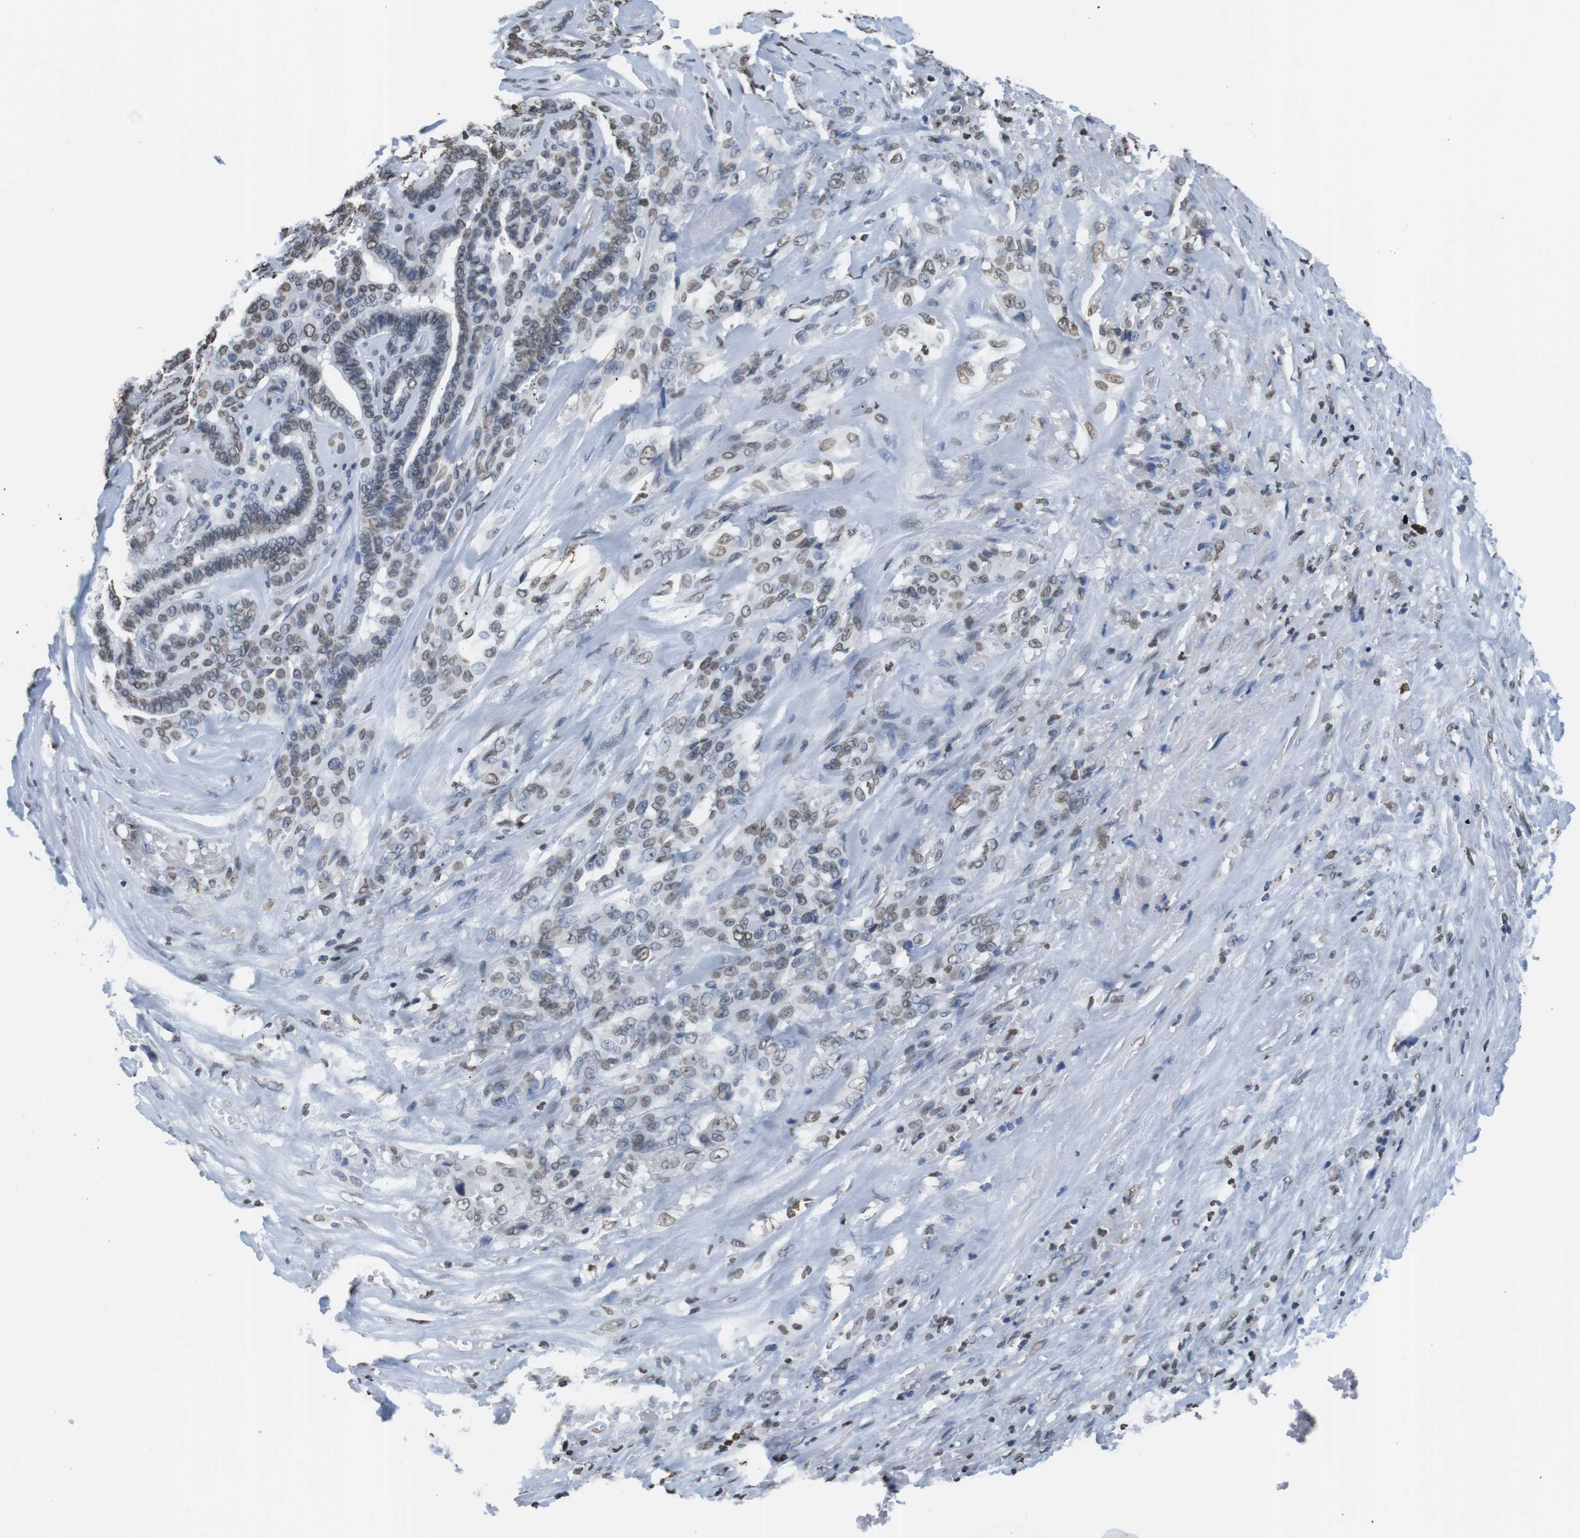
{"staining": {"intensity": "moderate", "quantity": ">75%", "location": "nuclear"}, "tissue": "thyroid gland", "cell_type": "Glandular cells", "image_type": "normal", "snomed": [{"axis": "morphology", "description": "Normal tissue, NOS"}, {"axis": "topography", "description": "Thyroid gland"}], "caption": "Benign thyroid gland shows moderate nuclear staining in about >75% of glandular cells, visualized by immunohistochemistry. The staining is performed using DAB brown chromogen to label protein expression. The nuclei are counter-stained blue using hematoxylin.", "gene": "BSX", "patient": {"sex": "male", "age": 61}}